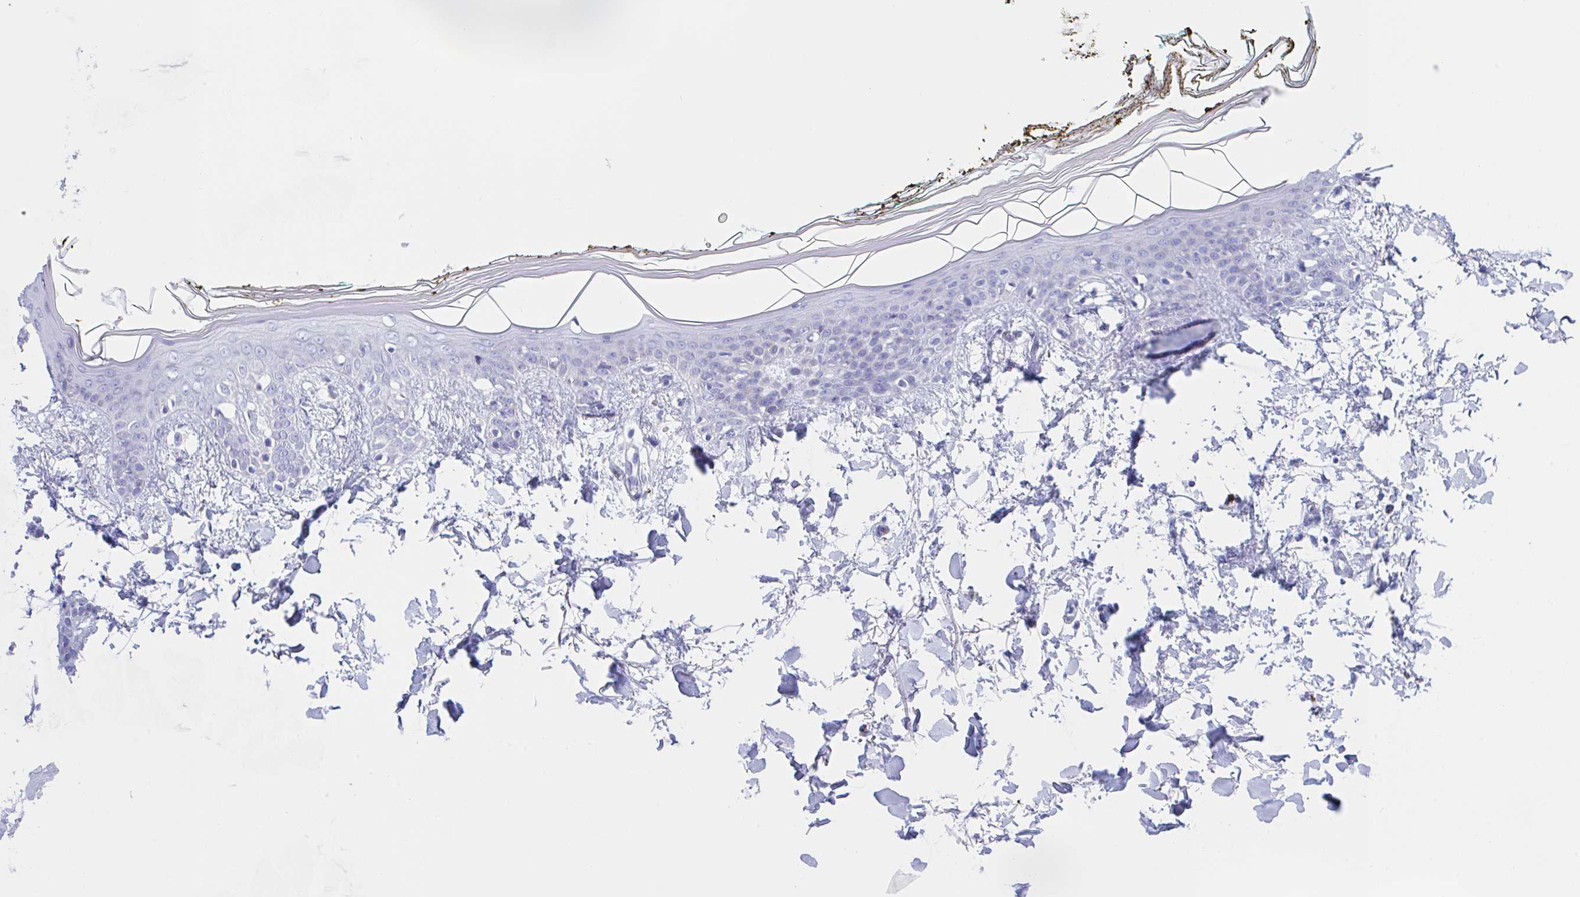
{"staining": {"intensity": "negative", "quantity": "none", "location": "none"}, "tissue": "skin", "cell_type": "Fibroblasts", "image_type": "normal", "snomed": [{"axis": "morphology", "description": "Normal tissue, NOS"}, {"axis": "topography", "description": "Skin"}], "caption": "Immunohistochemical staining of benign skin shows no significant expression in fibroblasts.", "gene": "ANKRD9", "patient": {"sex": "female", "age": 34}}